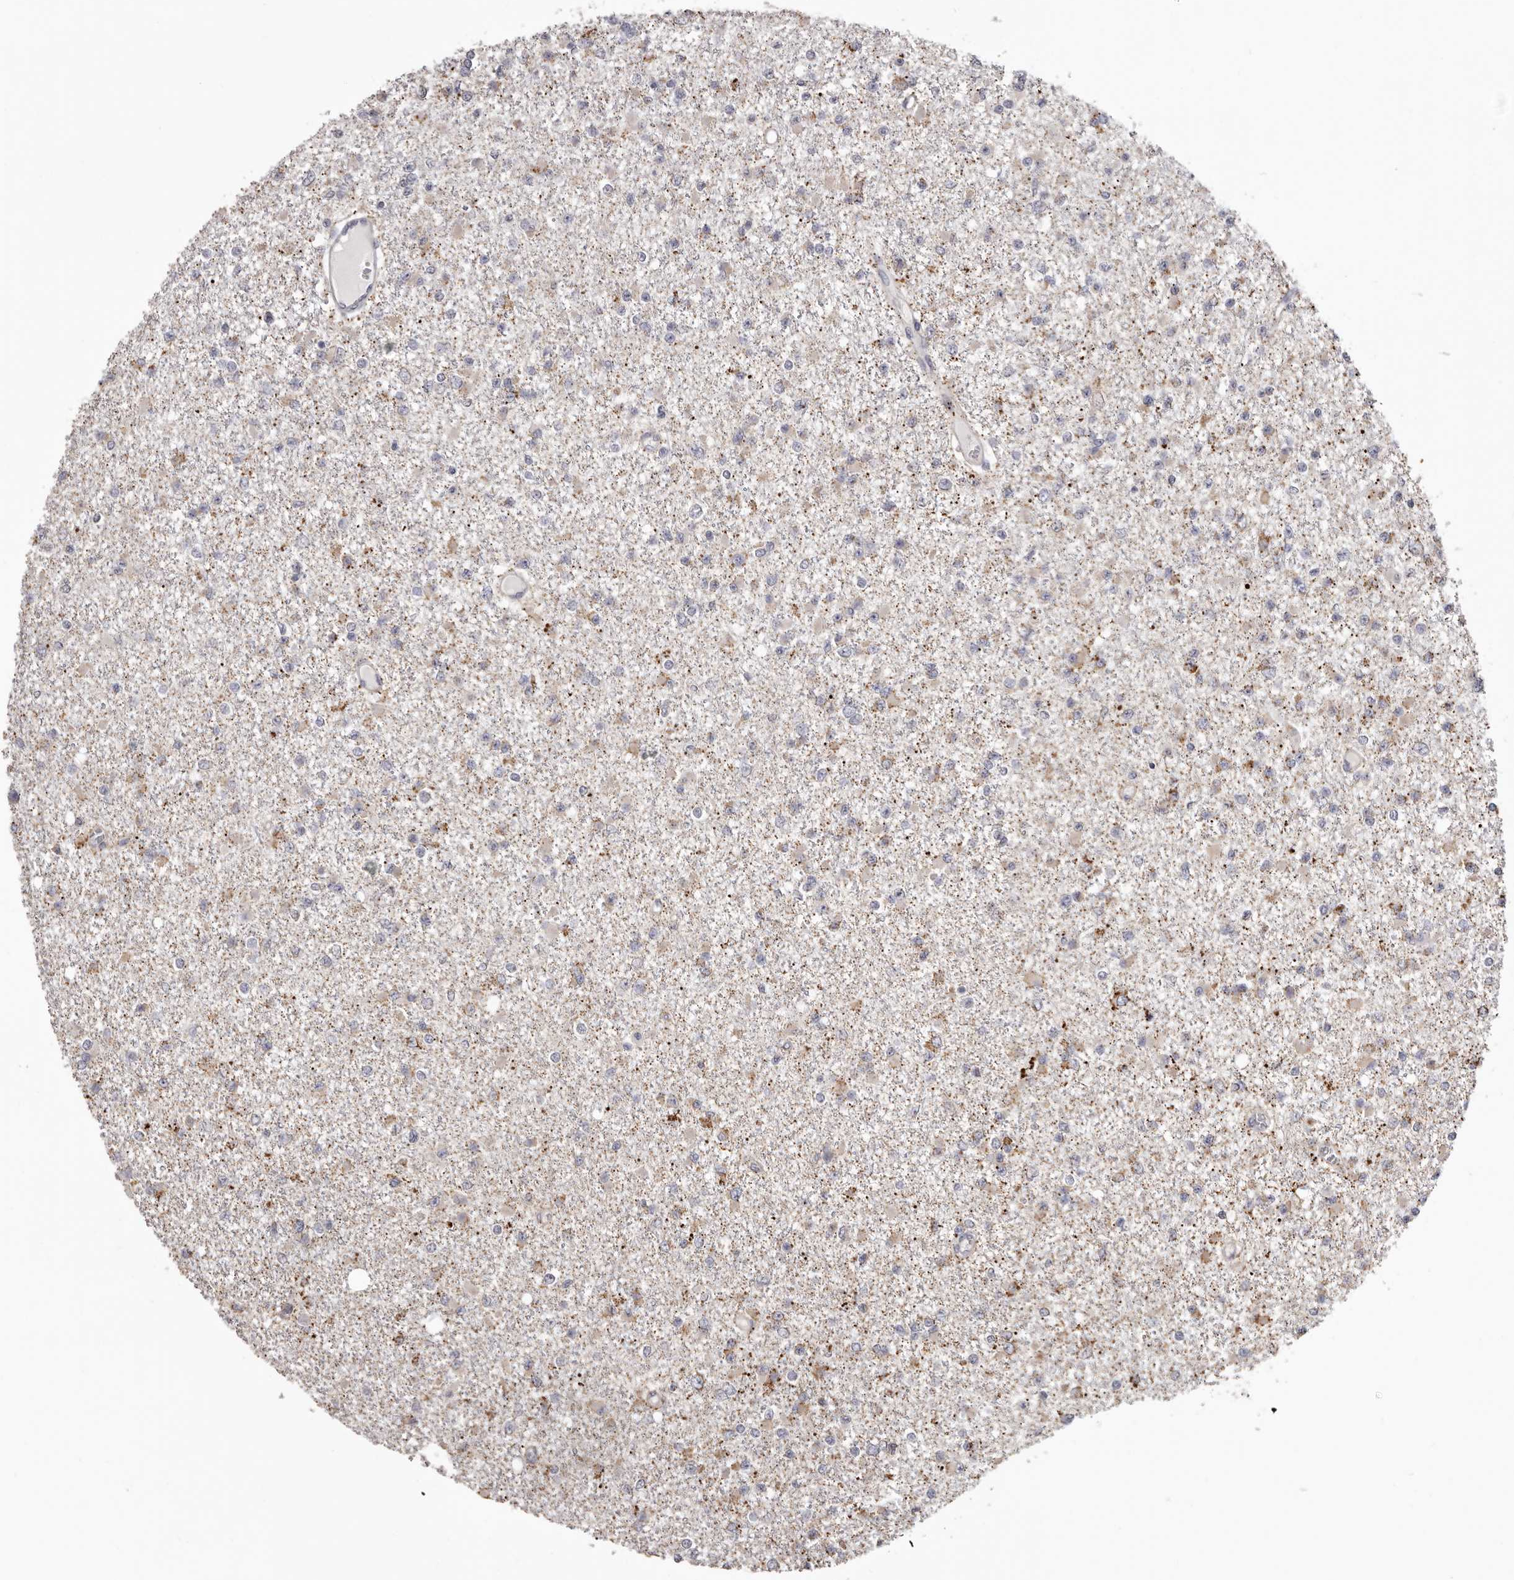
{"staining": {"intensity": "weak", "quantity": "25%-75%", "location": "cytoplasmic/membranous"}, "tissue": "glioma", "cell_type": "Tumor cells", "image_type": "cancer", "snomed": [{"axis": "morphology", "description": "Glioma, malignant, Low grade"}, {"axis": "topography", "description": "Brain"}], "caption": "Malignant glioma (low-grade) tissue reveals weak cytoplasmic/membranous staining in approximately 25%-75% of tumor cells (IHC, brightfield microscopy, high magnification).", "gene": "PIGX", "patient": {"sex": "female", "age": 22}}